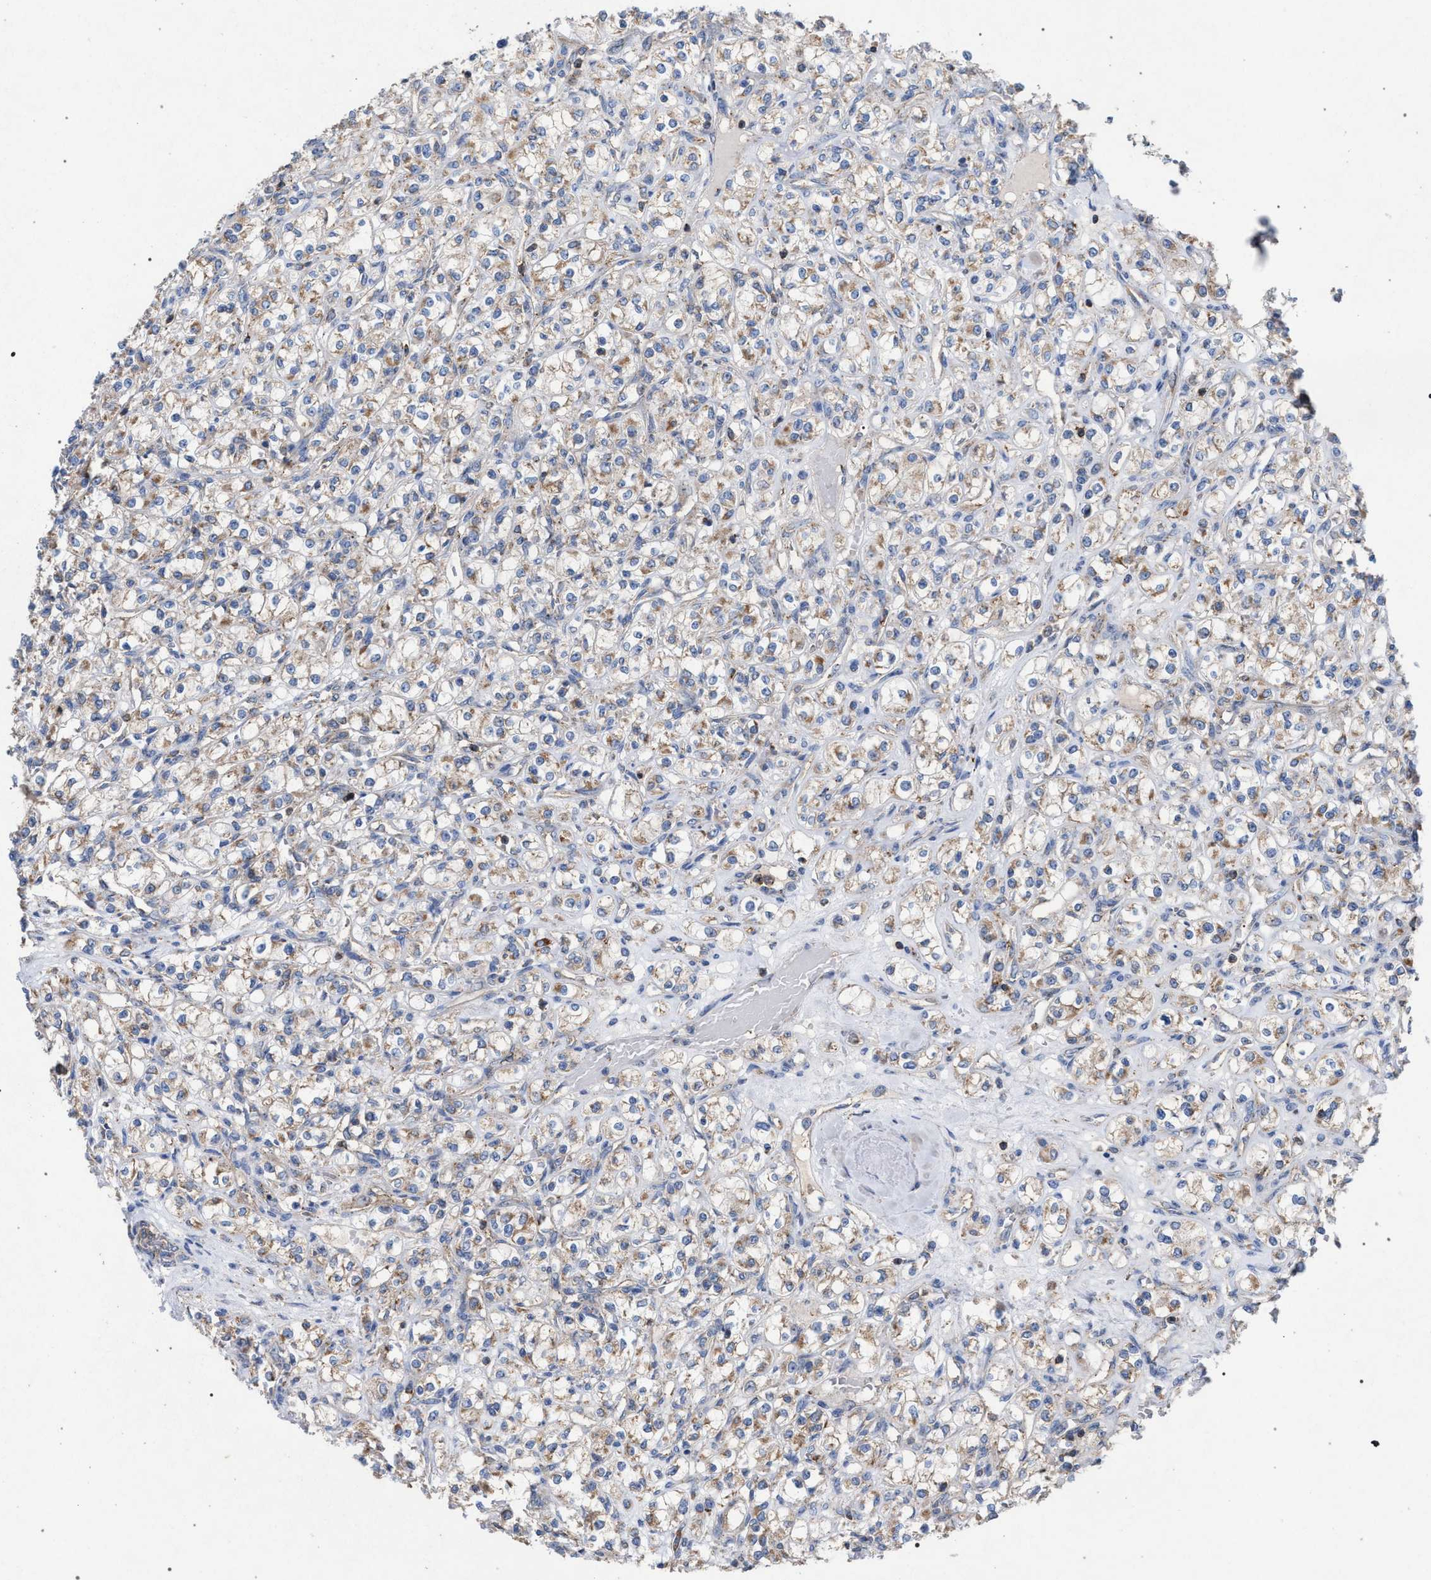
{"staining": {"intensity": "weak", "quantity": ">75%", "location": "cytoplasmic/membranous"}, "tissue": "renal cancer", "cell_type": "Tumor cells", "image_type": "cancer", "snomed": [{"axis": "morphology", "description": "Adenocarcinoma, NOS"}, {"axis": "topography", "description": "Kidney"}], "caption": "A photomicrograph of renal cancer (adenocarcinoma) stained for a protein exhibits weak cytoplasmic/membranous brown staining in tumor cells. (DAB (3,3'-diaminobenzidine) IHC with brightfield microscopy, high magnification).", "gene": "VPS13A", "patient": {"sex": "male", "age": 77}}